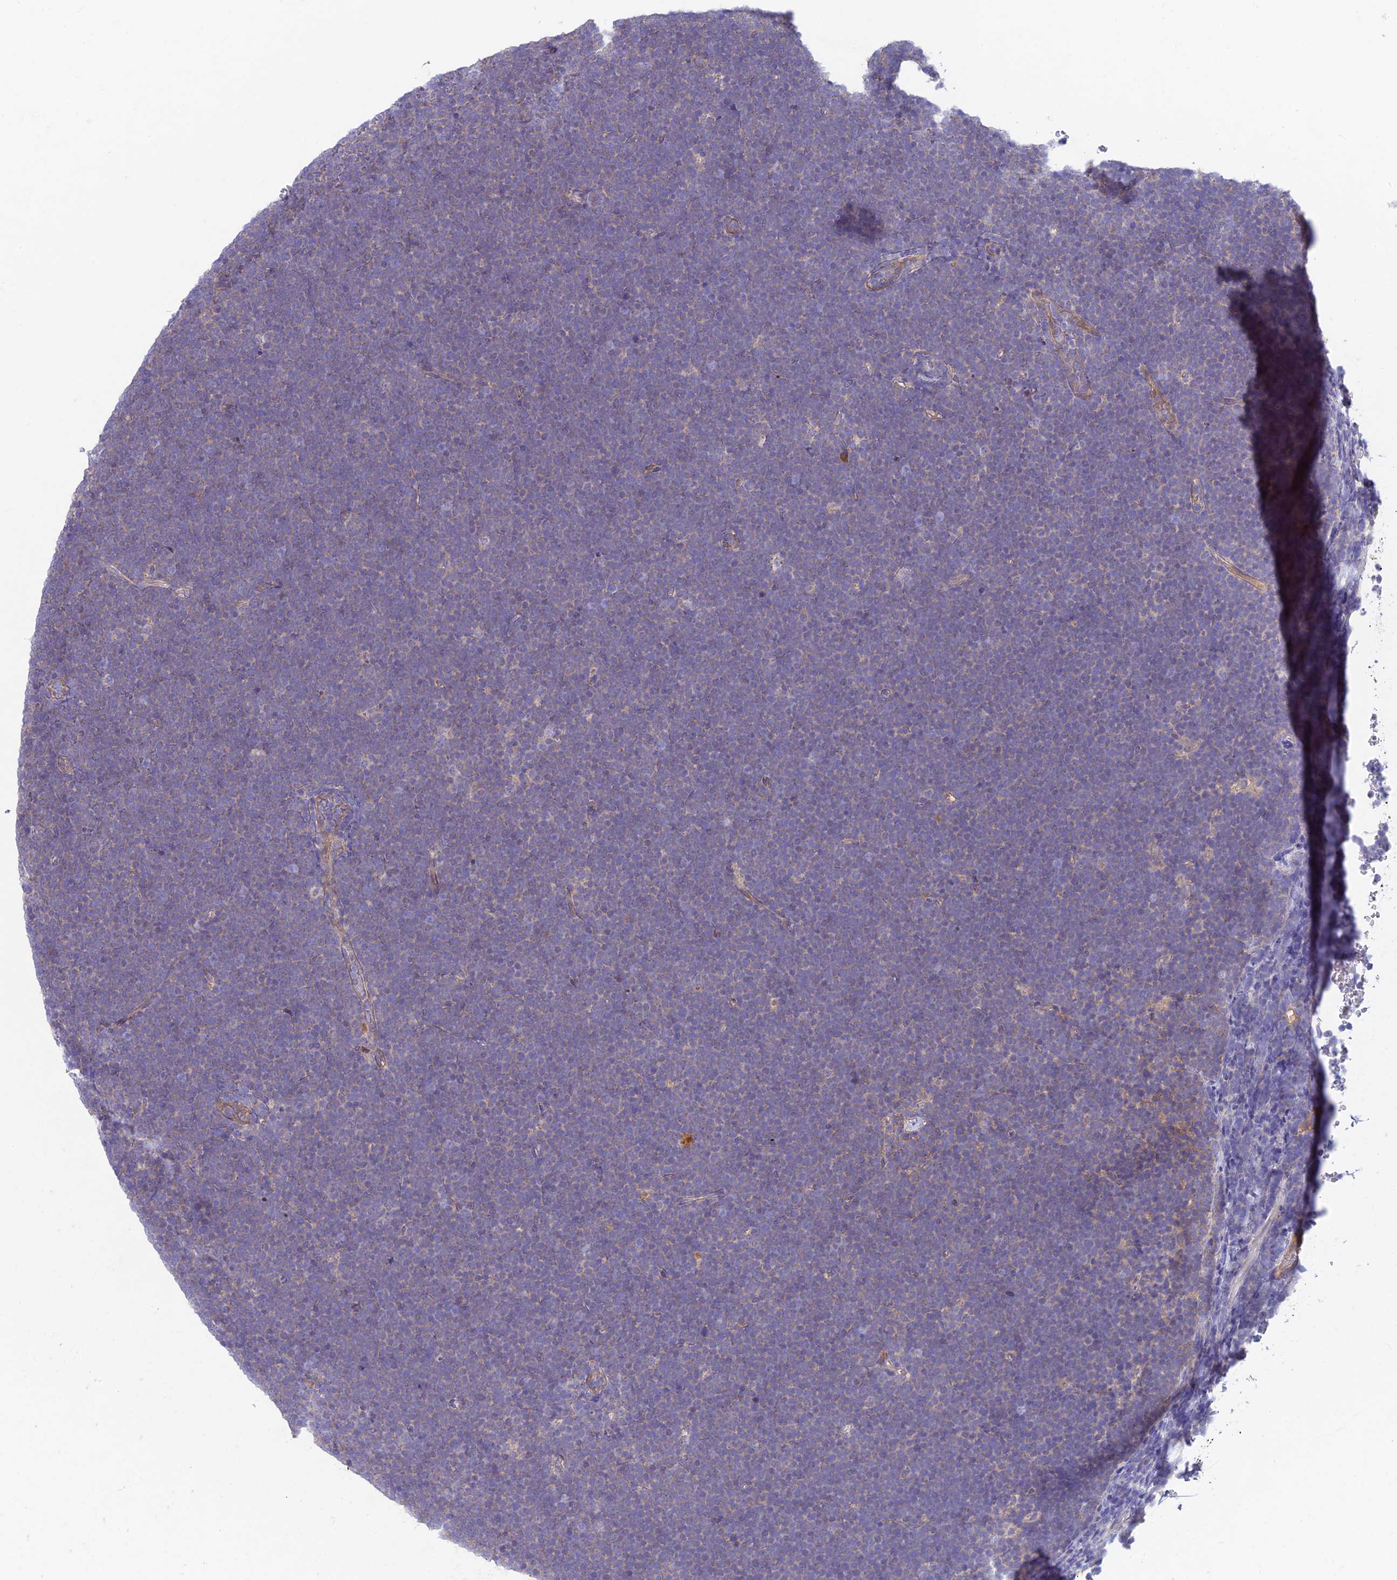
{"staining": {"intensity": "weak", "quantity": "<25%", "location": "cytoplasmic/membranous"}, "tissue": "lymphoma", "cell_type": "Tumor cells", "image_type": "cancer", "snomed": [{"axis": "morphology", "description": "Malignant lymphoma, non-Hodgkin's type, High grade"}, {"axis": "topography", "description": "Lymph node"}], "caption": "Immunohistochemistry (IHC) histopathology image of neoplastic tissue: human malignant lymphoma, non-Hodgkin's type (high-grade) stained with DAB (3,3'-diaminobenzidine) displays no significant protein expression in tumor cells.", "gene": "PZP", "patient": {"sex": "male", "age": 13}}